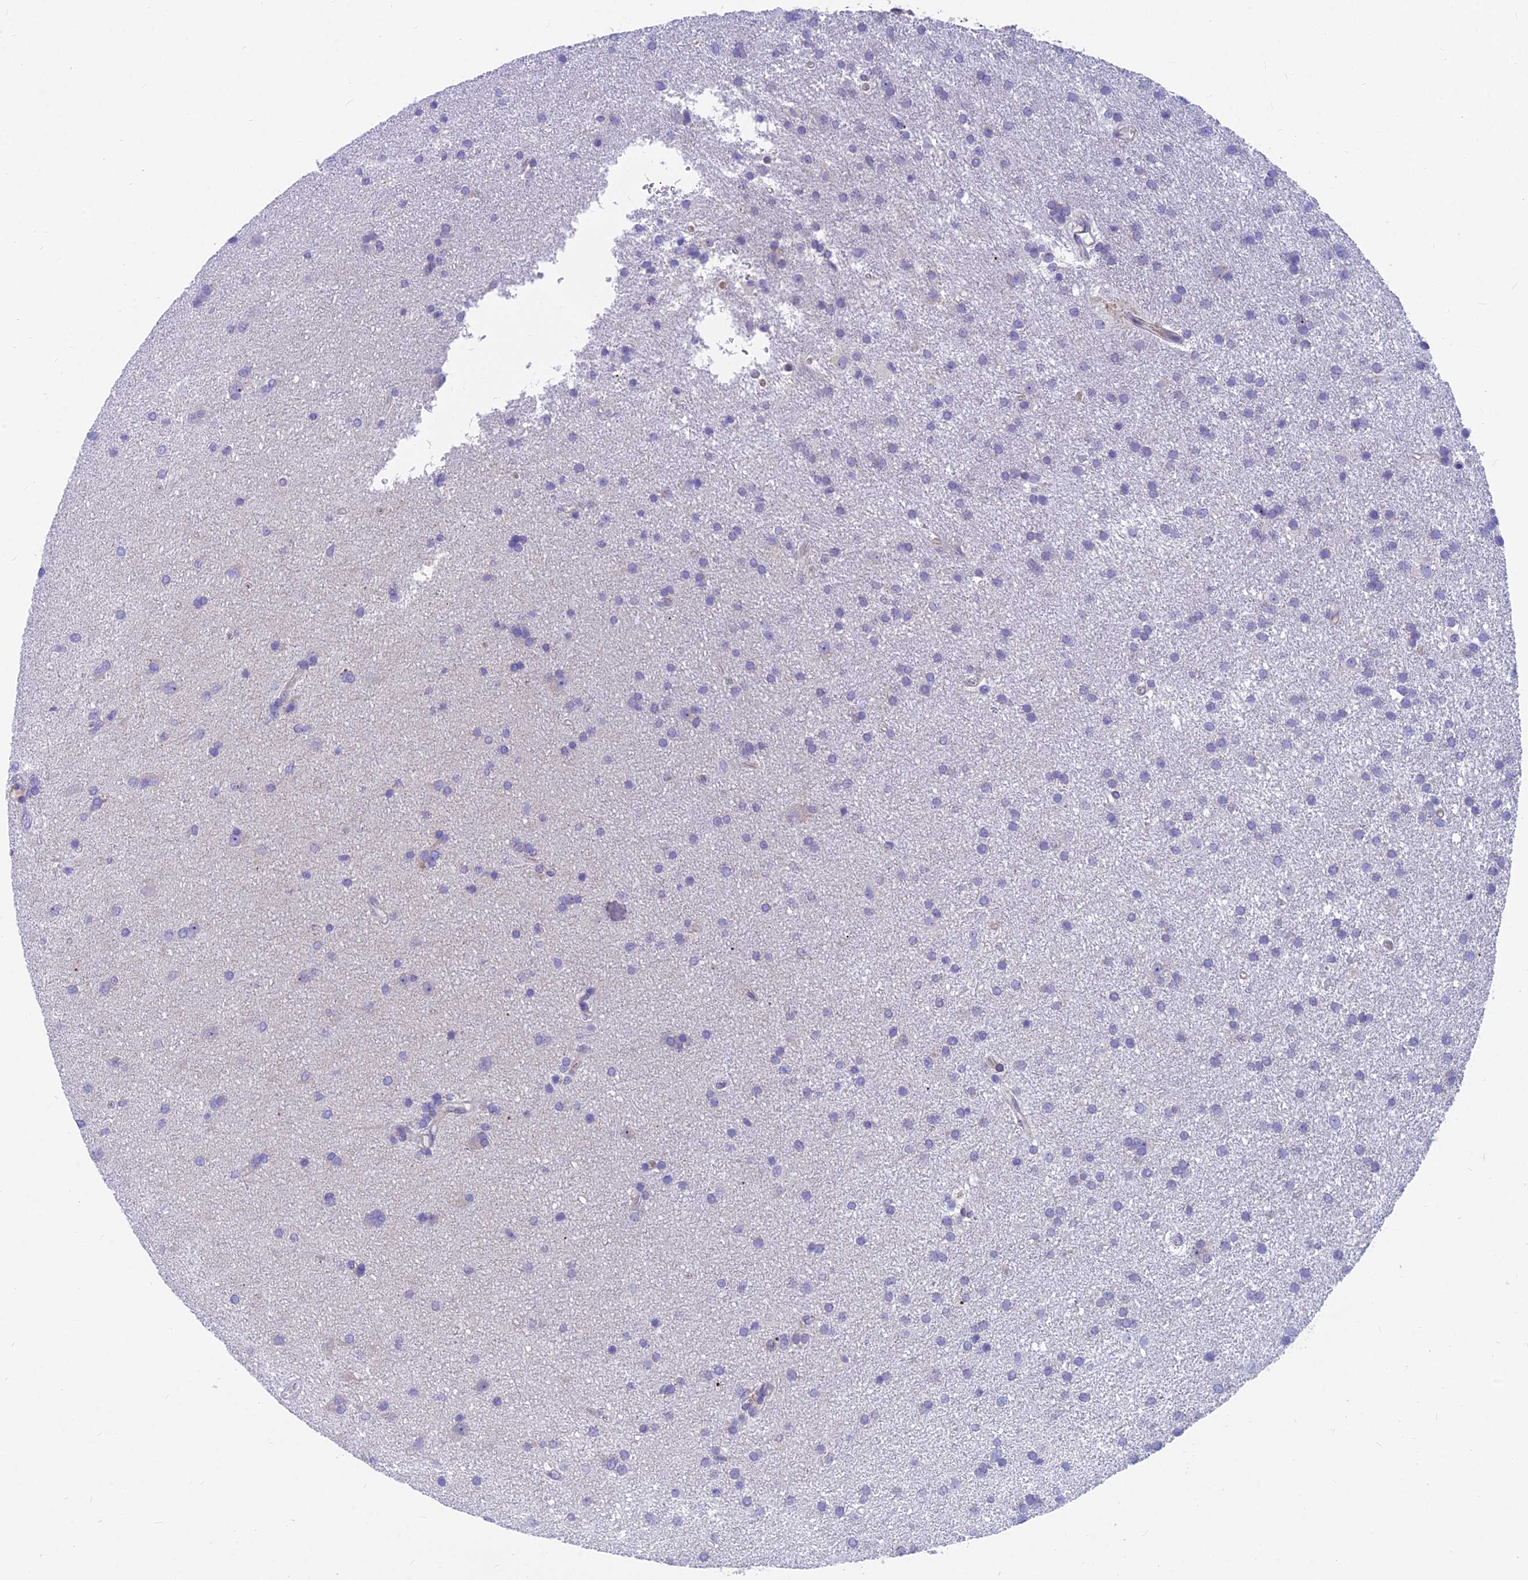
{"staining": {"intensity": "negative", "quantity": "none", "location": "none"}, "tissue": "glioma", "cell_type": "Tumor cells", "image_type": "cancer", "snomed": [{"axis": "morphology", "description": "Glioma, malignant, Low grade"}, {"axis": "topography", "description": "Brain"}], "caption": "Tumor cells are negative for protein expression in human glioma. Nuclei are stained in blue.", "gene": "MVB12A", "patient": {"sex": "male", "age": 66}}